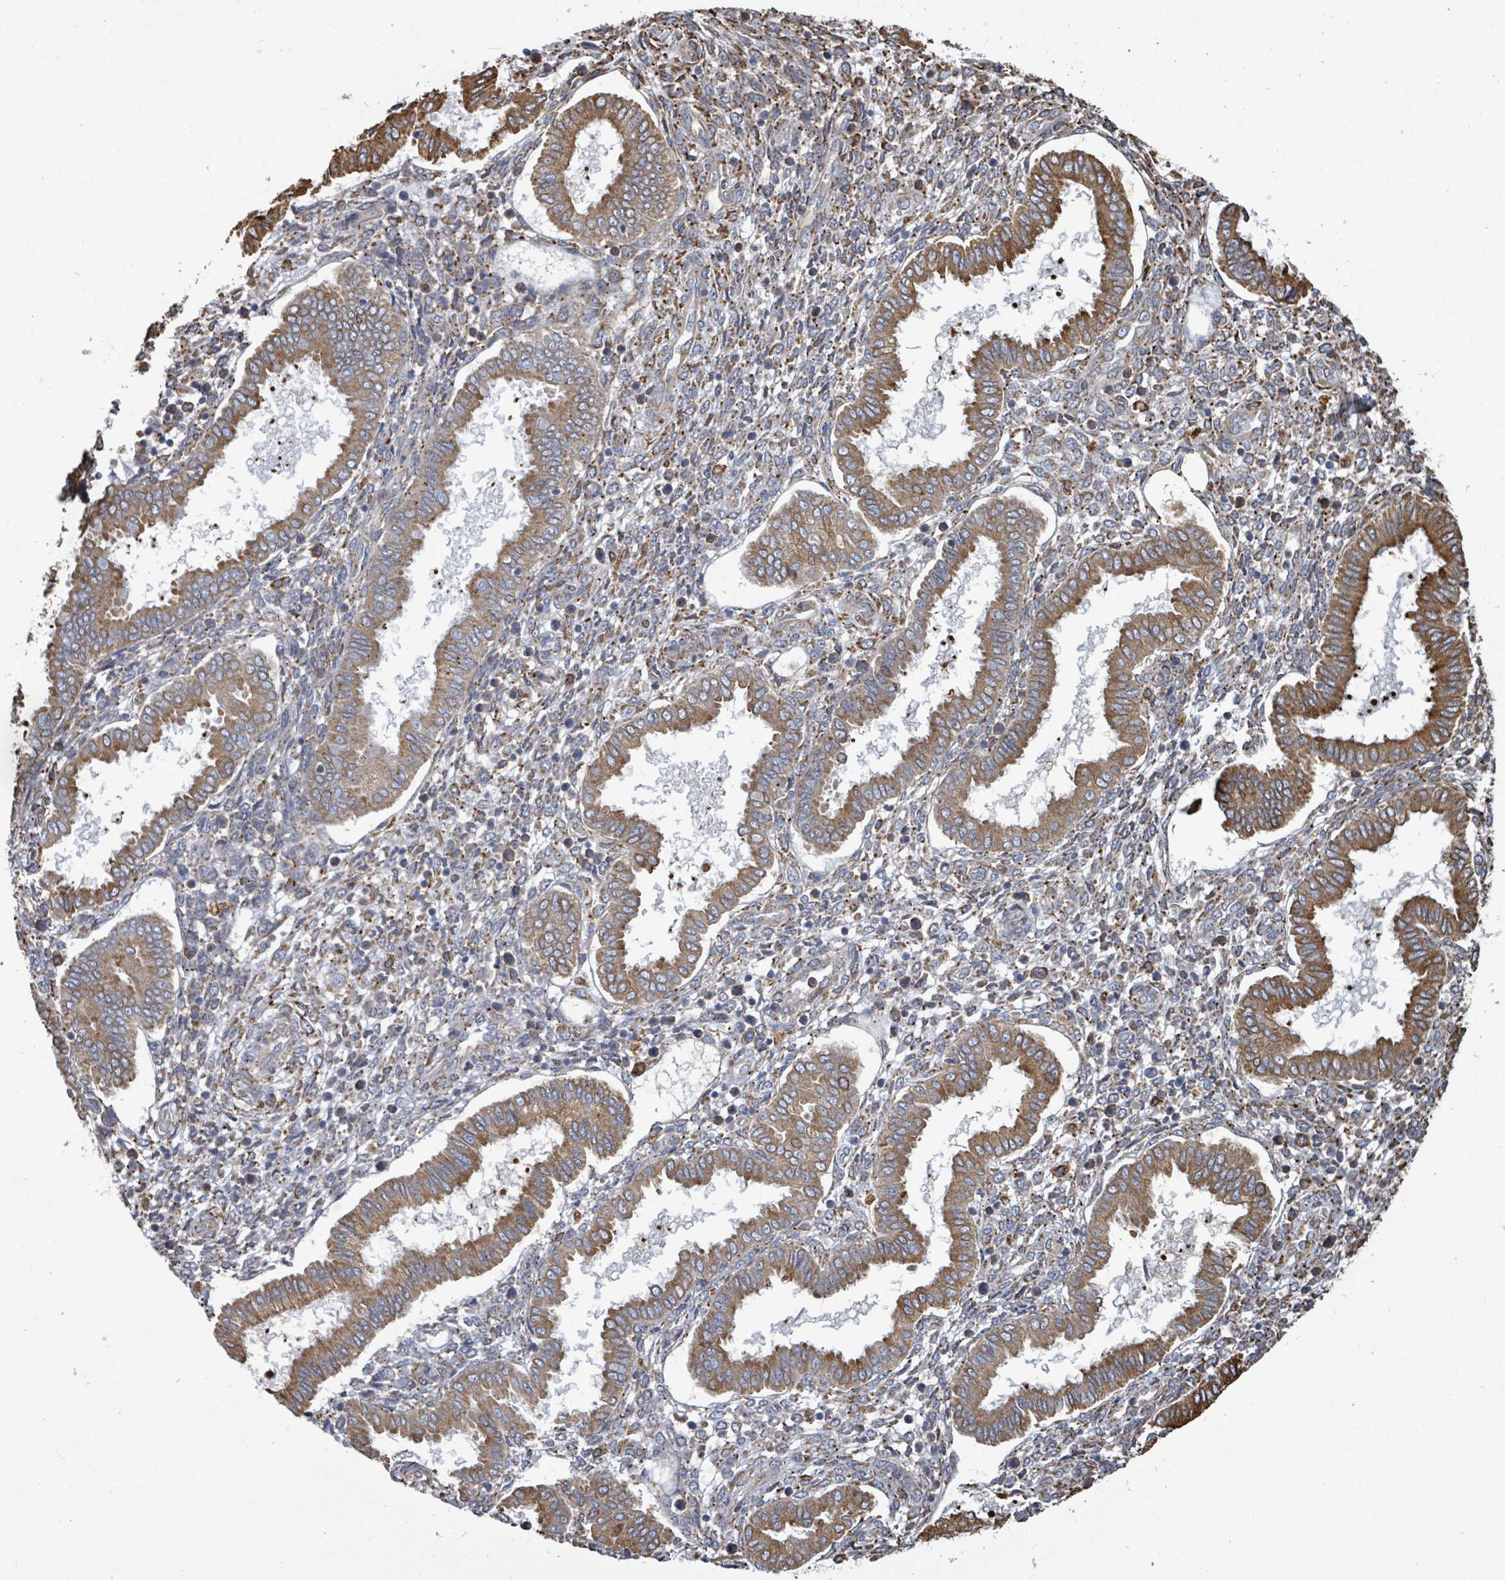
{"staining": {"intensity": "moderate", "quantity": ">75%", "location": "cytoplasmic/membranous"}, "tissue": "endometrium", "cell_type": "Cells in endometrial stroma", "image_type": "normal", "snomed": [{"axis": "morphology", "description": "Normal tissue, NOS"}, {"axis": "topography", "description": "Endometrium"}], "caption": "Cells in endometrial stroma display medium levels of moderate cytoplasmic/membranous expression in about >75% of cells in unremarkable human endometrium. The protein of interest is shown in brown color, while the nuclei are stained blue.", "gene": "RFPL4AL1", "patient": {"sex": "female", "age": 24}}